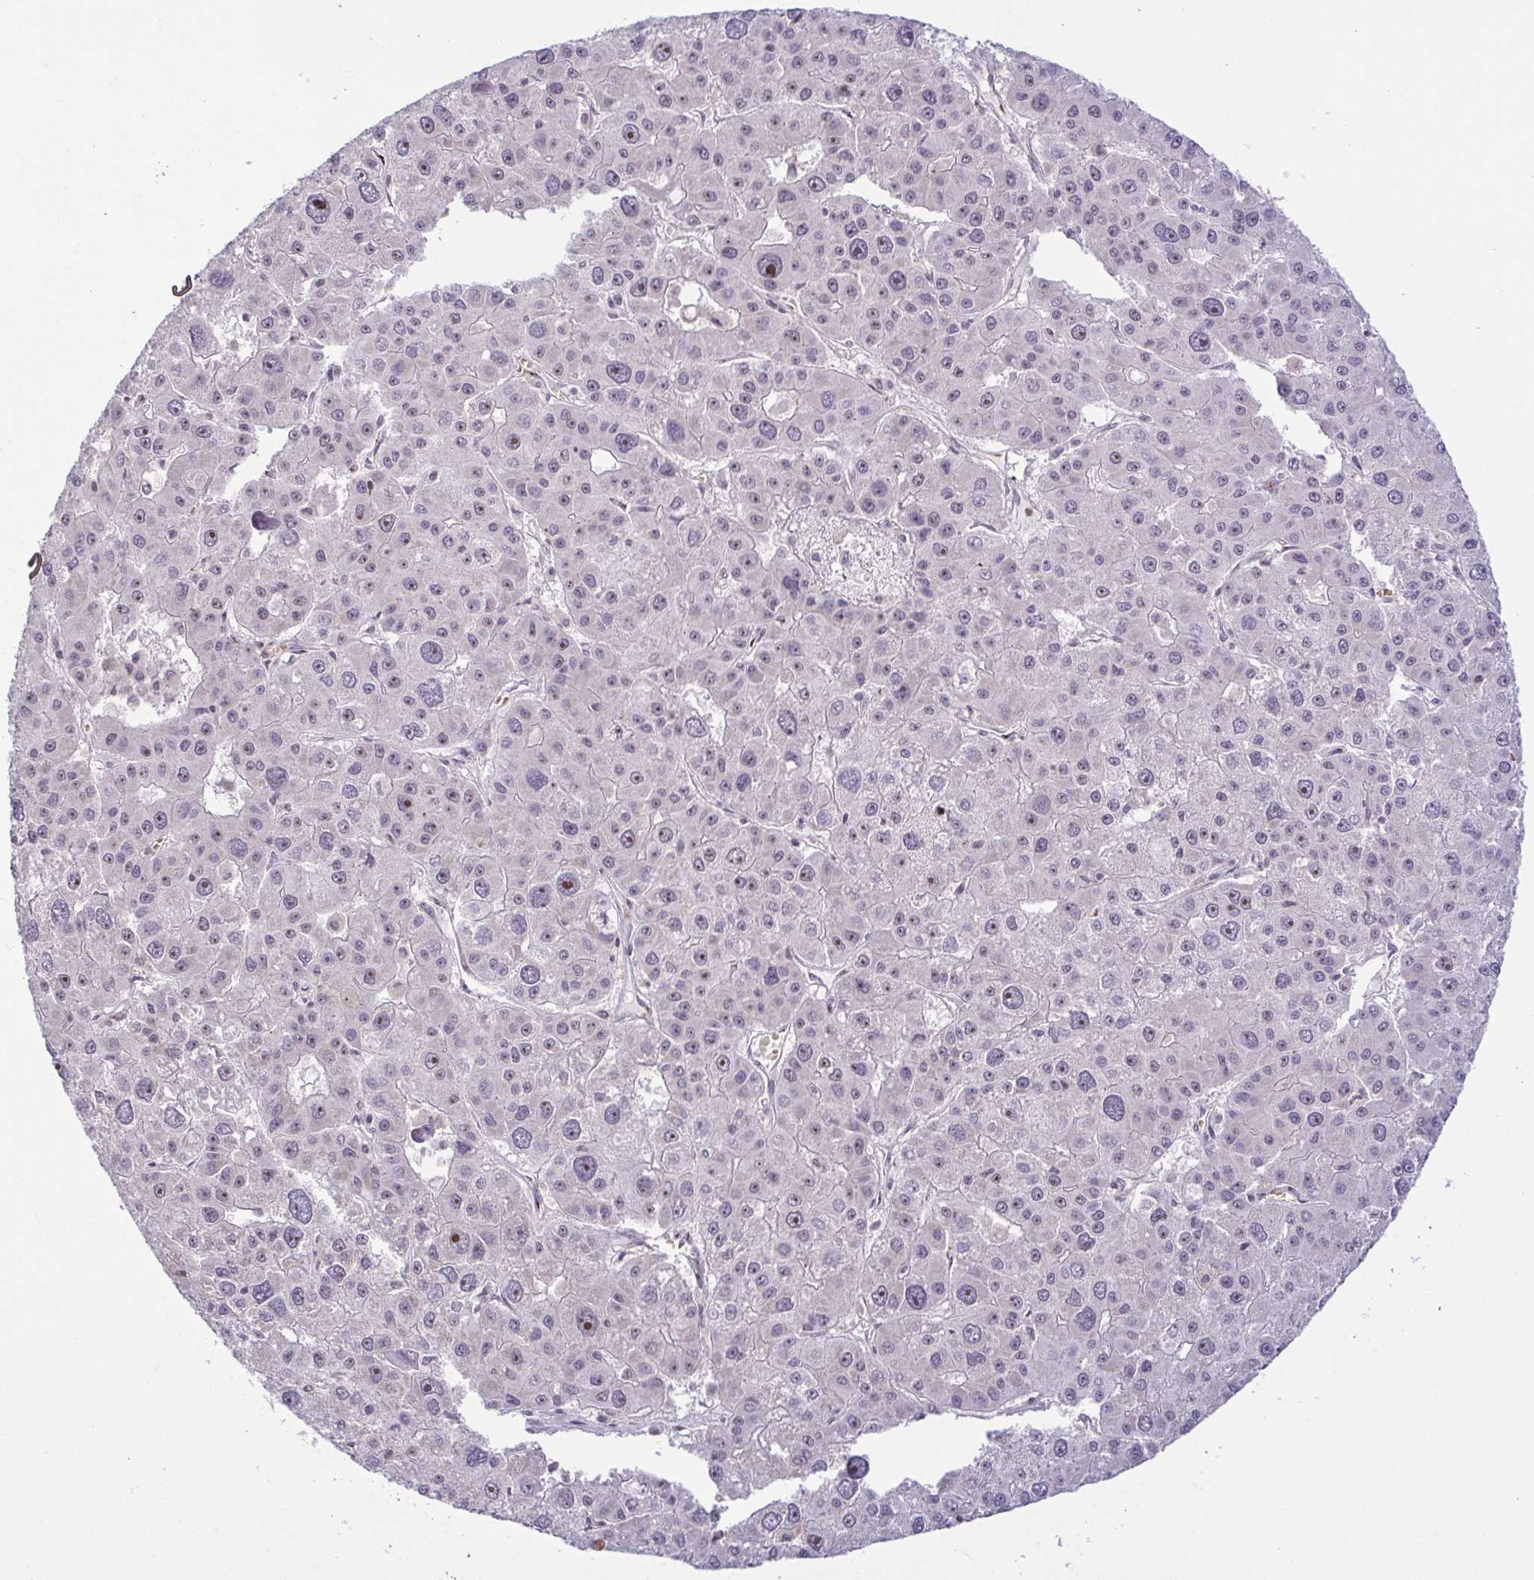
{"staining": {"intensity": "moderate", "quantity": "<25%", "location": "nuclear"}, "tissue": "liver cancer", "cell_type": "Tumor cells", "image_type": "cancer", "snomed": [{"axis": "morphology", "description": "Carcinoma, Hepatocellular, NOS"}, {"axis": "topography", "description": "Liver"}], "caption": "Moderate nuclear protein positivity is present in approximately <25% of tumor cells in liver cancer (hepatocellular carcinoma).", "gene": "RSL24D1", "patient": {"sex": "male", "age": 73}}